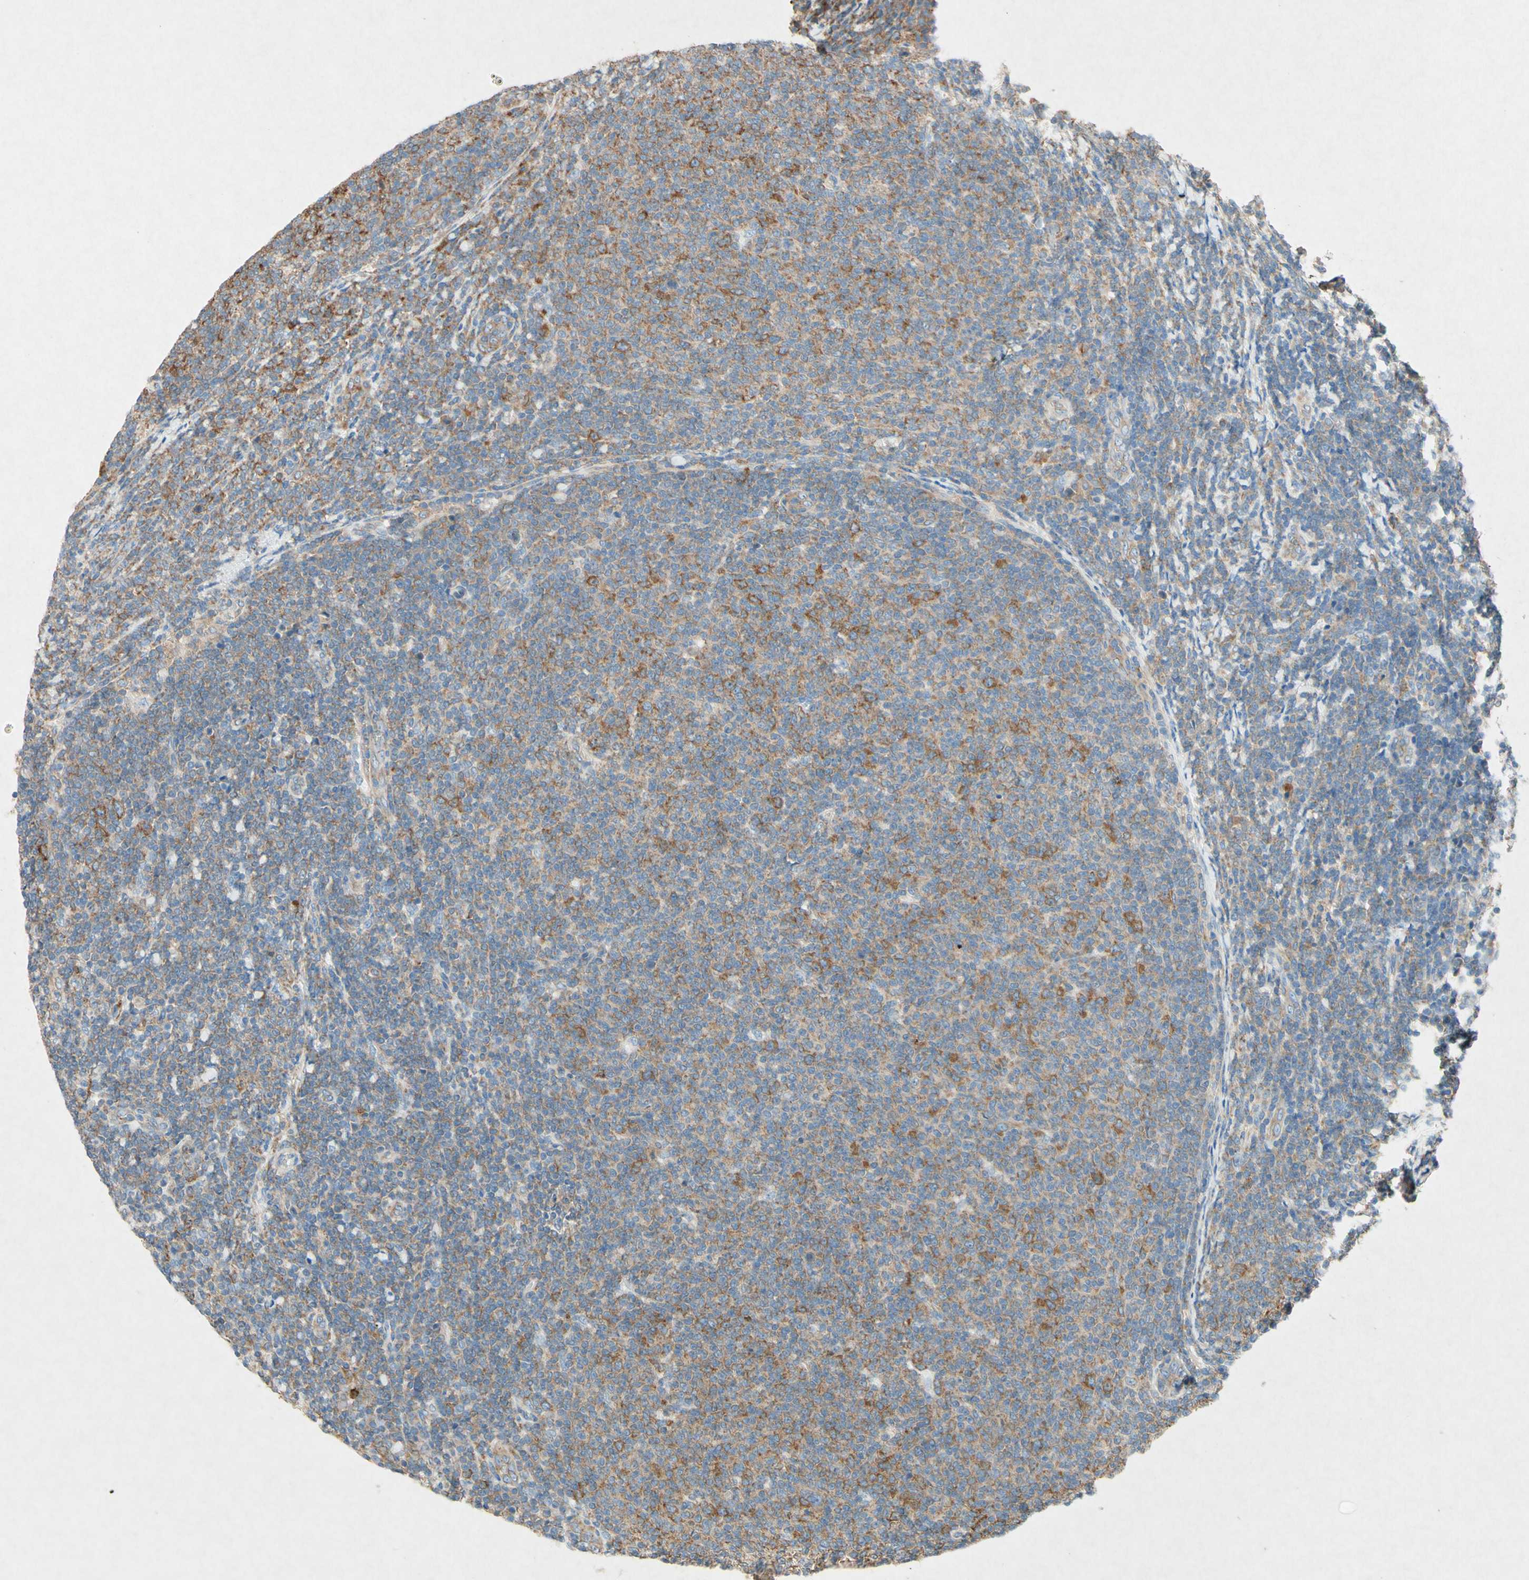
{"staining": {"intensity": "moderate", "quantity": "25%-75%", "location": "cytoplasmic/membranous"}, "tissue": "lymphoma", "cell_type": "Tumor cells", "image_type": "cancer", "snomed": [{"axis": "morphology", "description": "Malignant lymphoma, non-Hodgkin's type, Low grade"}, {"axis": "topography", "description": "Lymph node"}], "caption": "This histopathology image demonstrates lymphoma stained with immunohistochemistry (IHC) to label a protein in brown. The cytoplasmic/membranous of tumor cells show moderate positivity for the protein. Nuclei are counter-stained blue.", "gene": "PABPC1", "patient": {"sex": "male", "age": 66}}